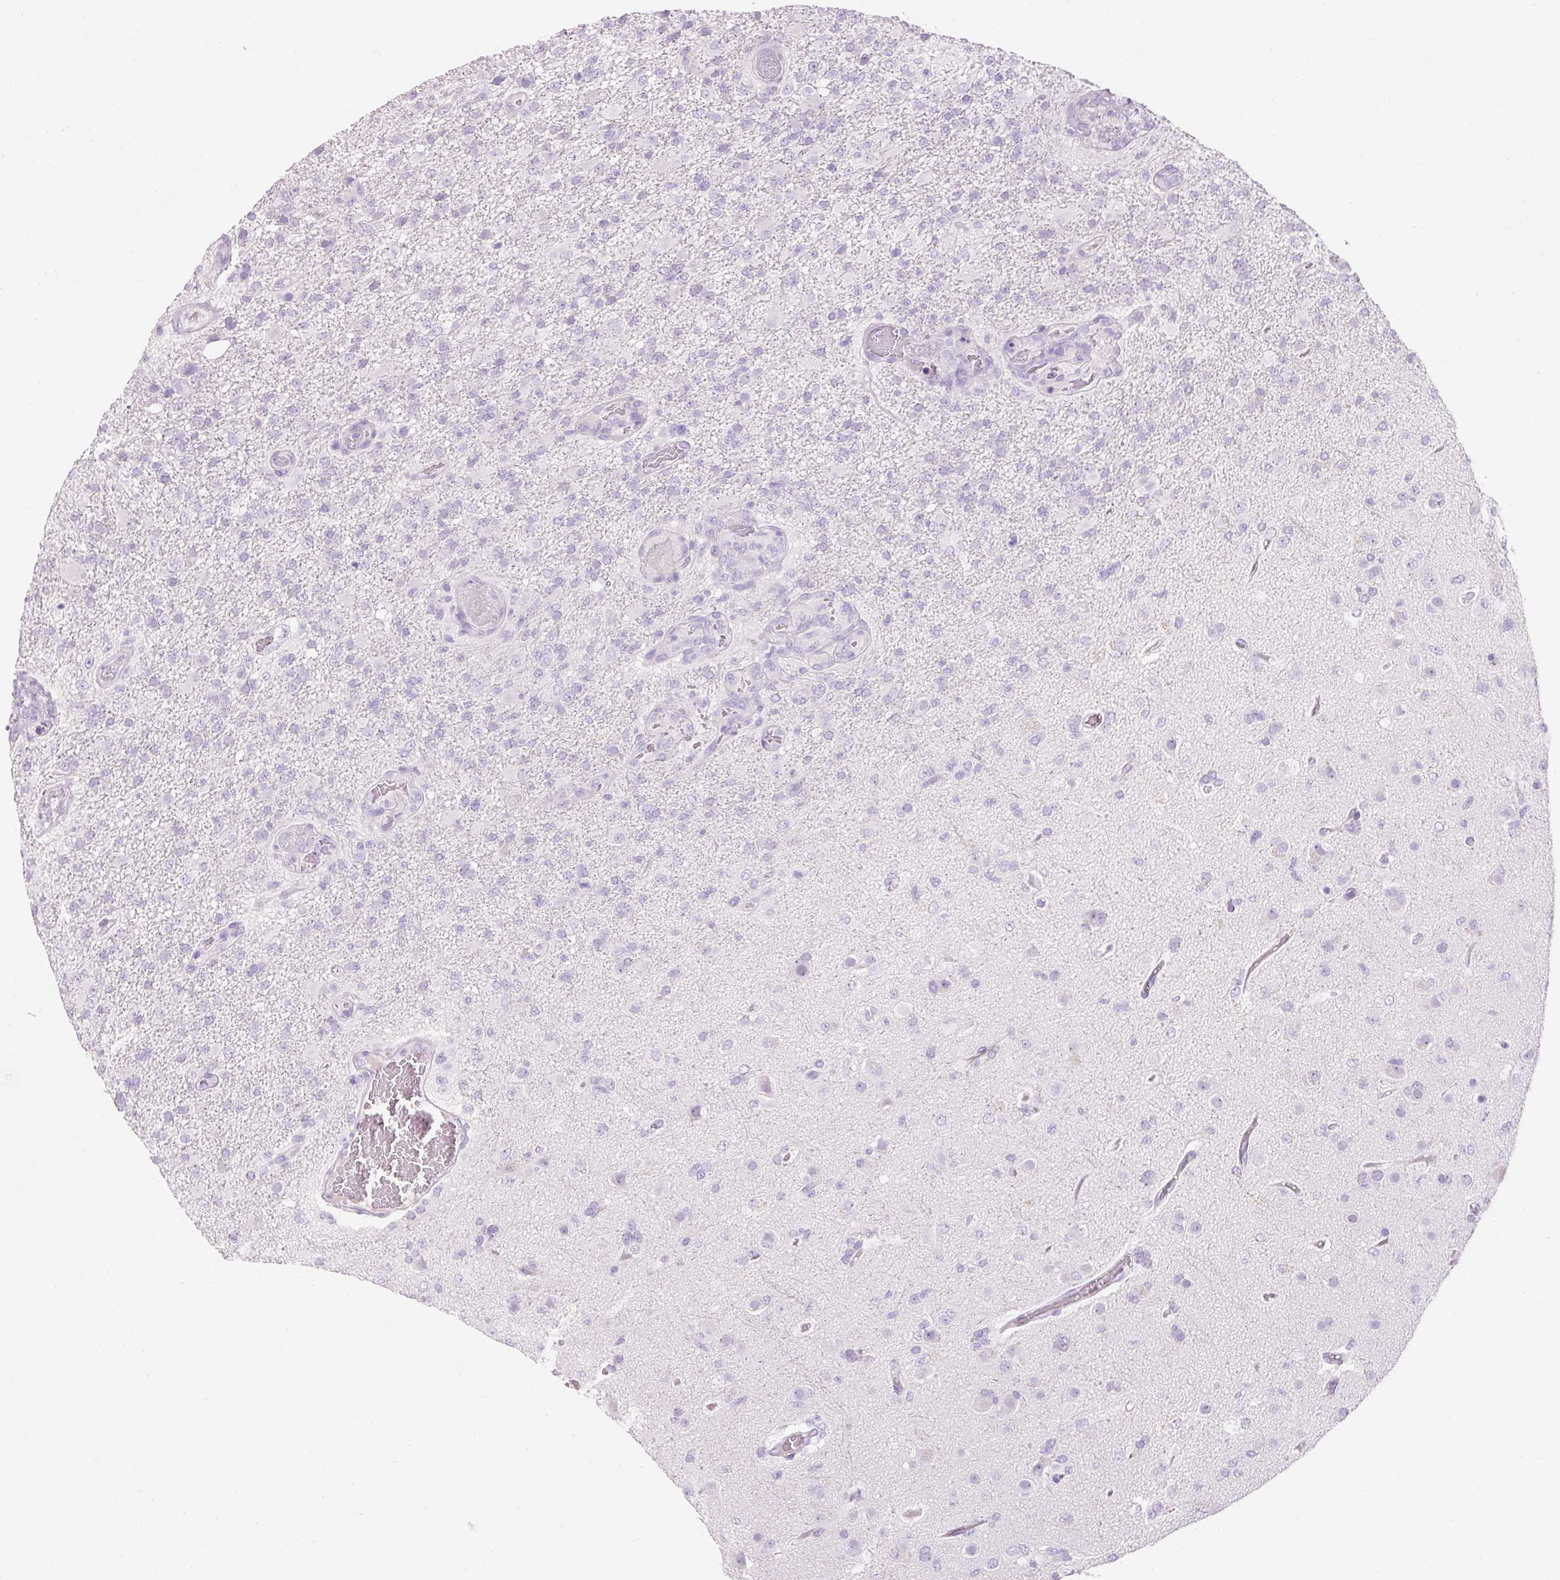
{"staining": {"intensity": "negative", "quantity": "none", "location": "none"}, "tissue": "glioma", "cell_type": "Tumor cells", "image_type": "cancer", "snomed": [{"axis": "morphology", "description": "Glioma, malignant, High grade"}, {"axis": "topography", "description": "Brain"}], "caption": "Human malignant glioma (high-grade) stained for a protein using immunohistochemistry (IHC) displays no positivity in tumor cells.", "gene": "TMEM213", "patient": {"sex": "female", "age": 74}}